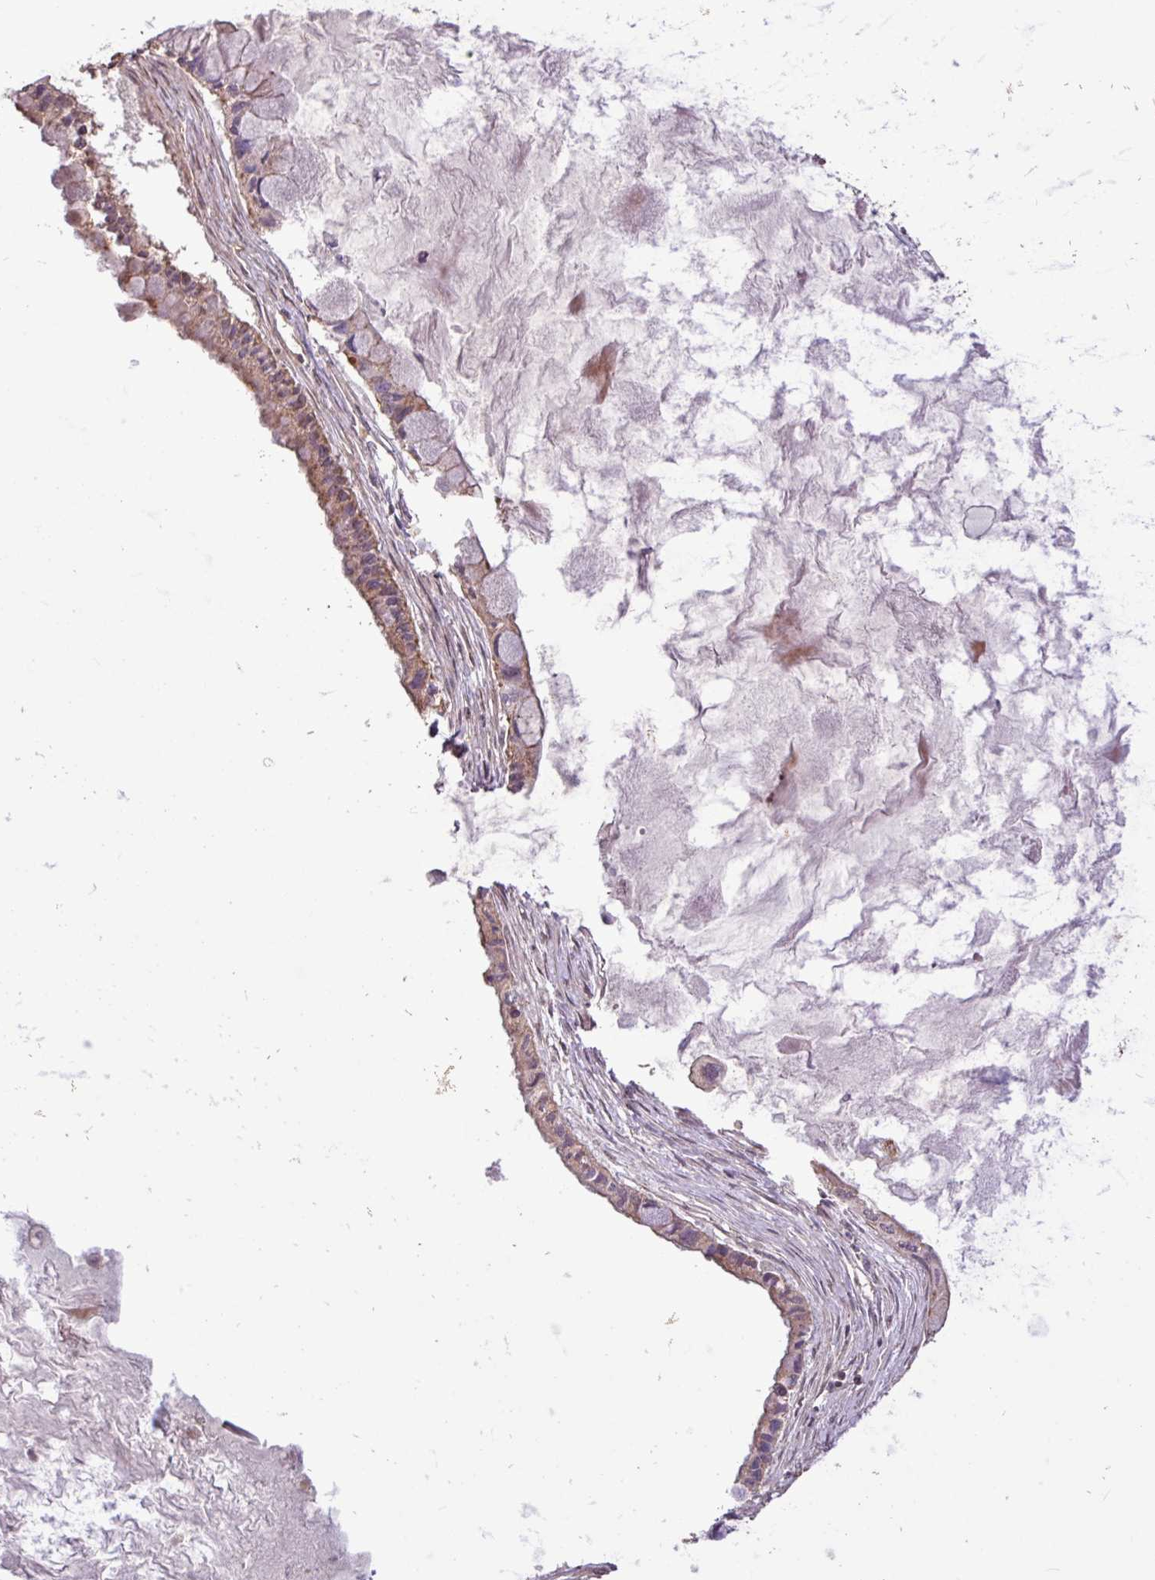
{"staining": {"intensity": "weak", "quantity": ">75%", "location": "cytoplasmic/membranous"}, "tissue": "ovarian cancer", "cell_type": "Tumor cells", "image_type": "cancer", "snomed": [{"axis": "morphology", "description": "Cystadenocarcinoma, mucinous, NOS"}, {"axis": "topography", "description": "Ovary"}], "caption": "Immunohistochemical staining of ovarian cancer (mucinous cystadenocarcinoma) shows low levels of weak cytoplasmic/membranous protein expression in about >75% of tumor cells. The staining was performed using DAB (3,3'-diaminobenzidine), with brown indicating positive protein expression. Nuclei are stained blue with hematoxylin.", "gene": "L3MBTL3", "patient": {"sex": "female", "age": 63}}